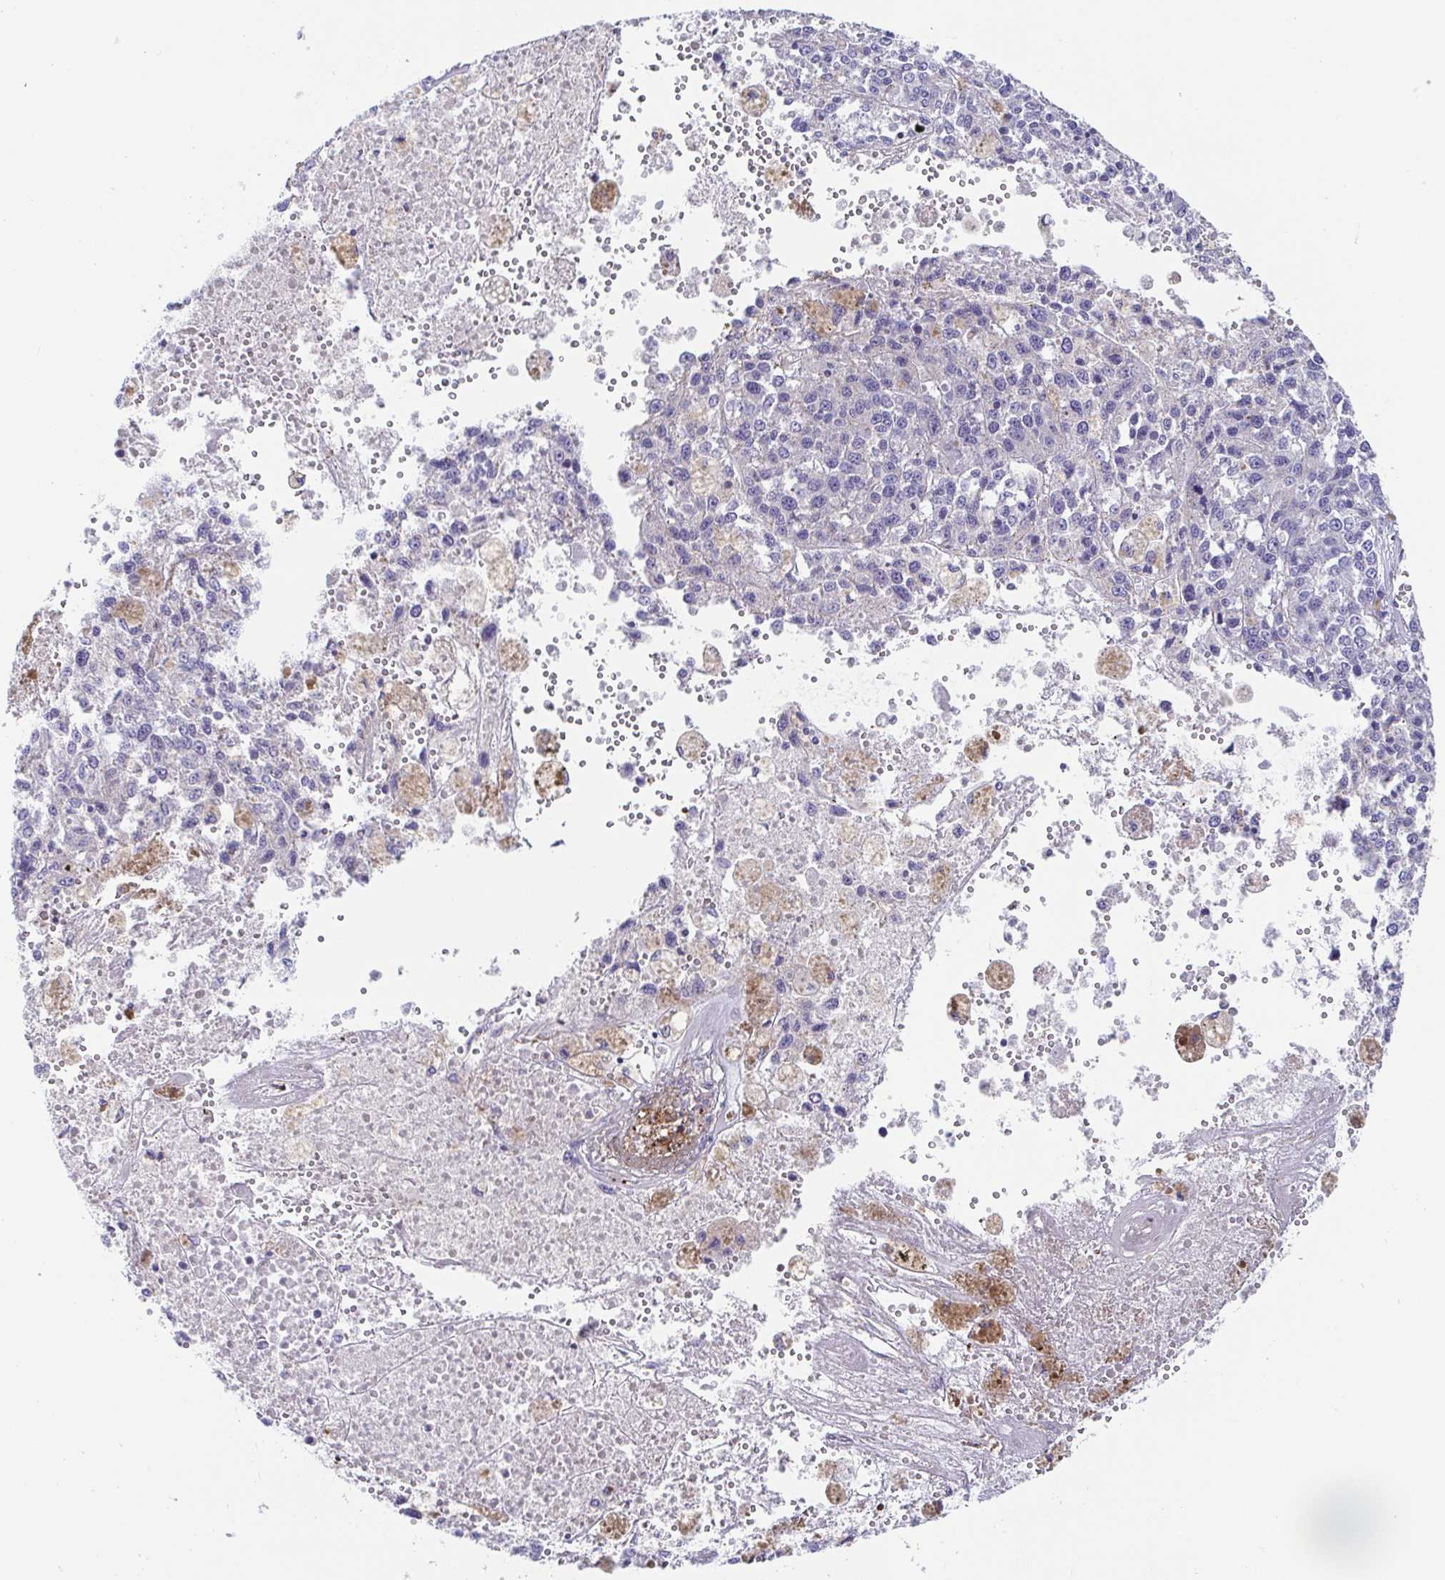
{"staining": {"intensity": "negative", "quantity": "none", "location": "none"}, "tissue": "melanoma", "cell_type": "Tumor cells", "image_type": "cancer", "snomed": [{"axis": "morphology", "description": "Malignant melanoma, Metastatic site"}, {"axis": "topography", "description": "Lymph node"}], "caption": "High power microscopy photomicrograph of an IHC image of malignant melanoma (metastatic site), revealing no significant staining in tumor cells. (DAB (3,3'-diaminobenzidine) immunohistochemistry, high magnification).", "gene": "TRAM2", "patient": {"sex": "female", "age": 64}}